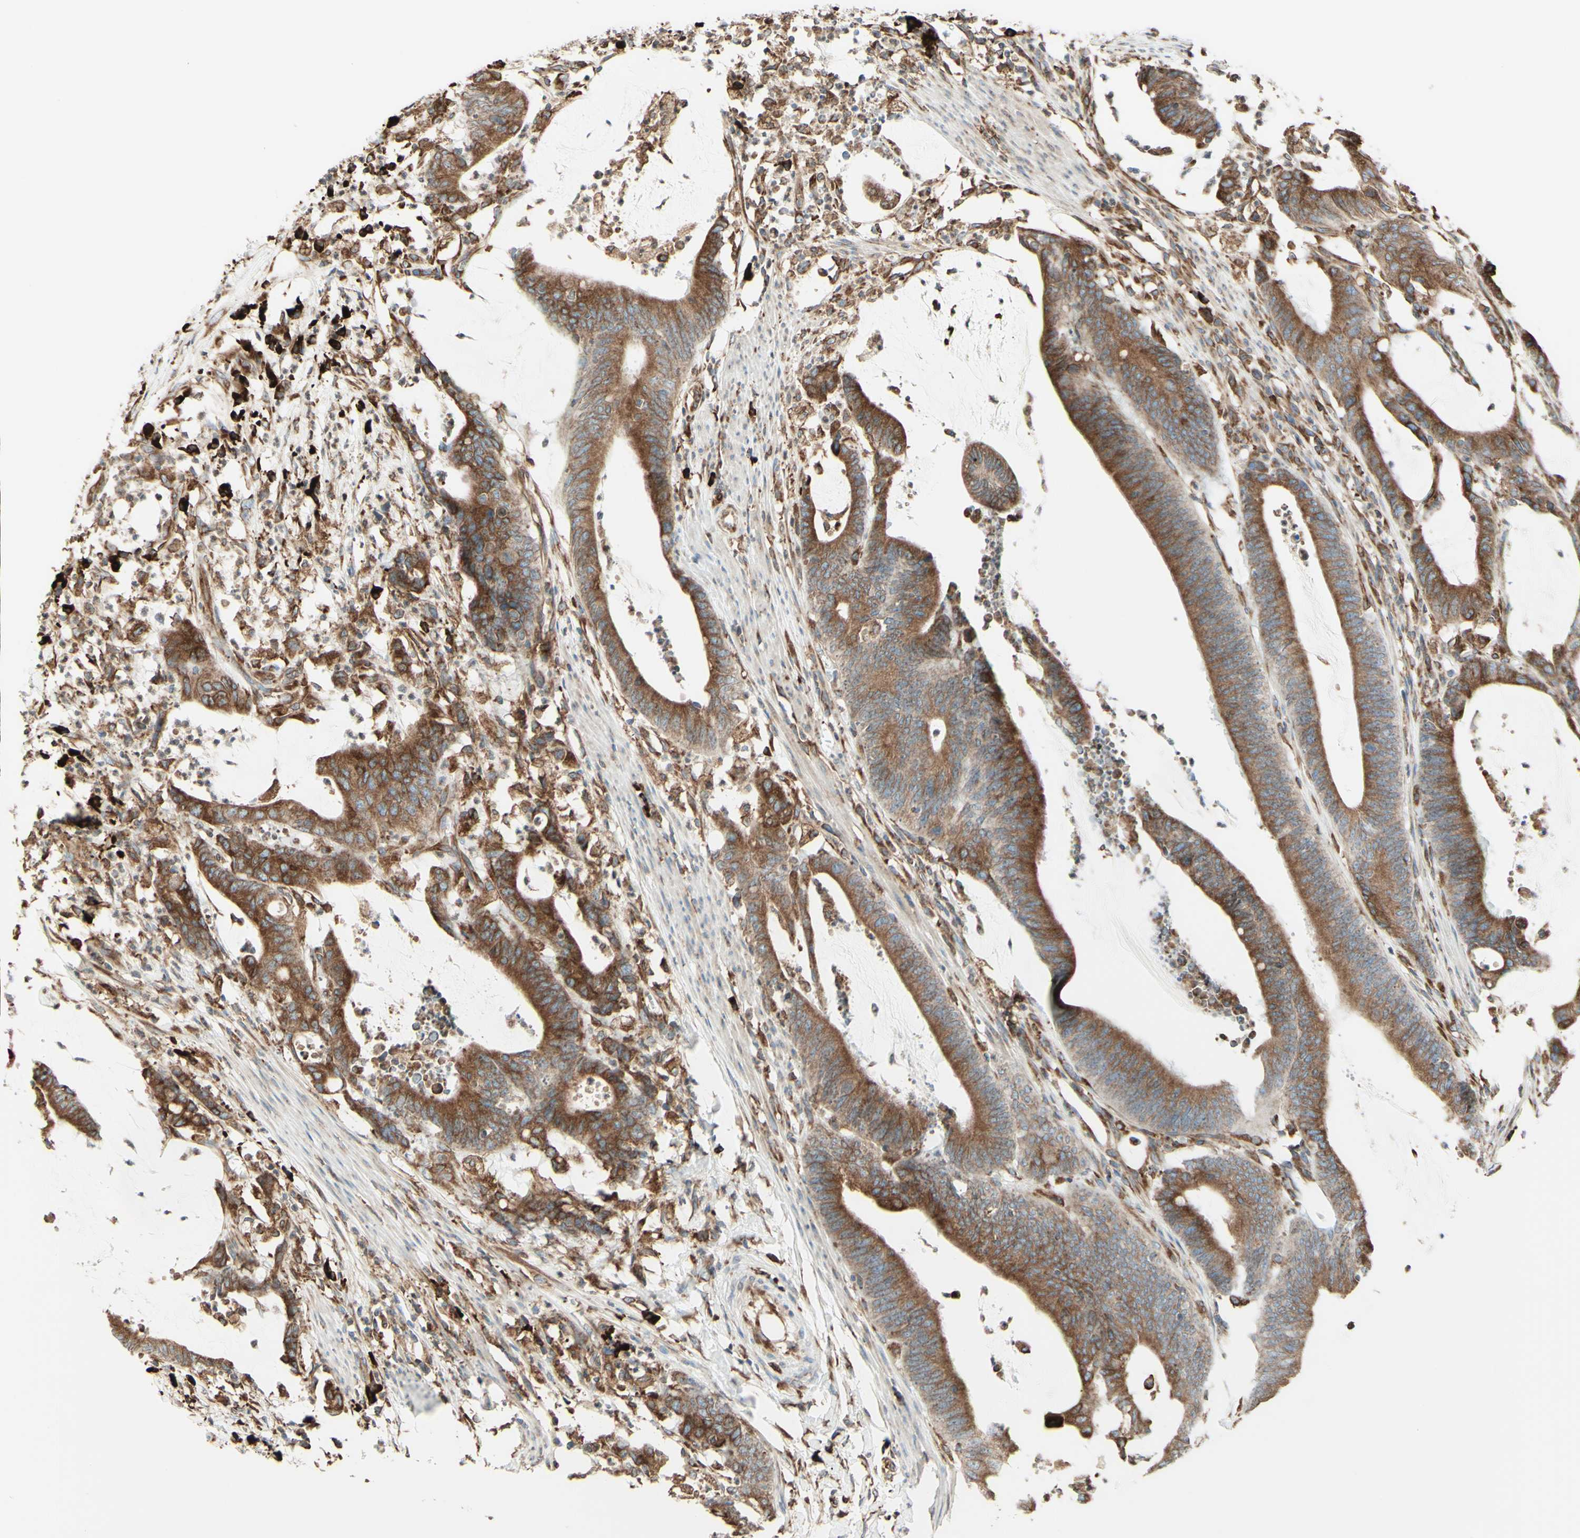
{"staining": {"intensity": "moderate", "quantity": ">75%", "location": "cytoplasmic/membranous"}, "tissue": "colorectal cancer", "cell_type": "Tumor cells", "image_type": "cancer", "snomed": [{"axis": "morphology", "description": "Adenocarcinoma, NOS"}, {"axis": "topography", "description": "Rectum"}], "caption": "Tumor cells show medium levels of moderate cytoplasmic/membranous expression in approximately >75% of cells in colorectal cancer (adenocarcinoma). The protein of interest is stained brown, and the nuclei are stained in blue (DAB (3,3'-diaminobenzidine) IHC with brightfield microscopy, high magnification).", "gene": "DNAJB11", "patient": {"sex": "female", "age": 66}}